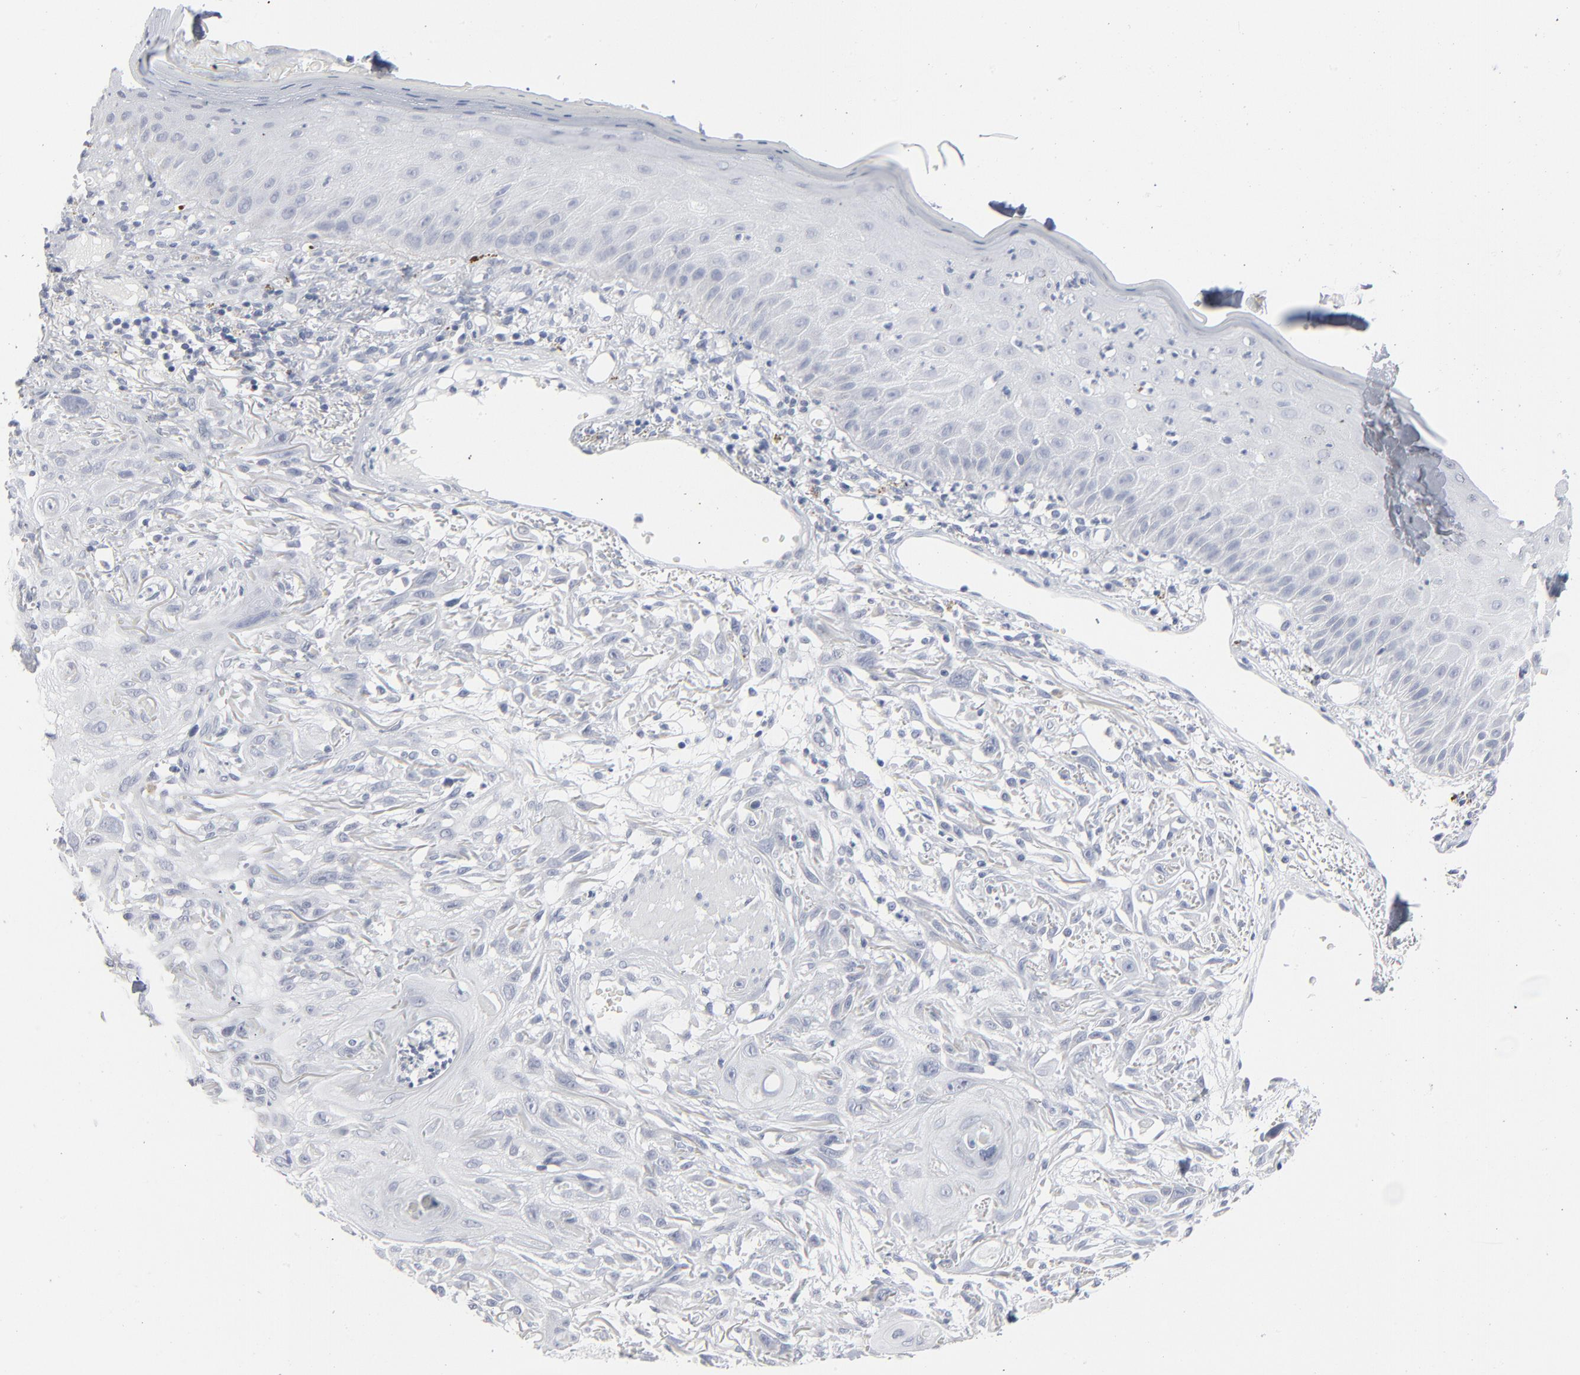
{"staining": {"intensity": "negative", "quantity": "none", "location": "none"}, "tissue": "skin cancer", "cell_type": "Tumor cells", "image_type": "cancer", "snomed": [{"axis": "morphology", "description": "Squamous cell carcinoma, NOS"}, {"axis": "topography", "description": "Skin"}], "caption": "A micrograph of skin squamous cell carcinoma stained for a protein displays no brown staining in tumor cells. (DAB IHC, high magnification).", "gene": "PAGE1", "patient": {"sex": "female", "age": 59}}